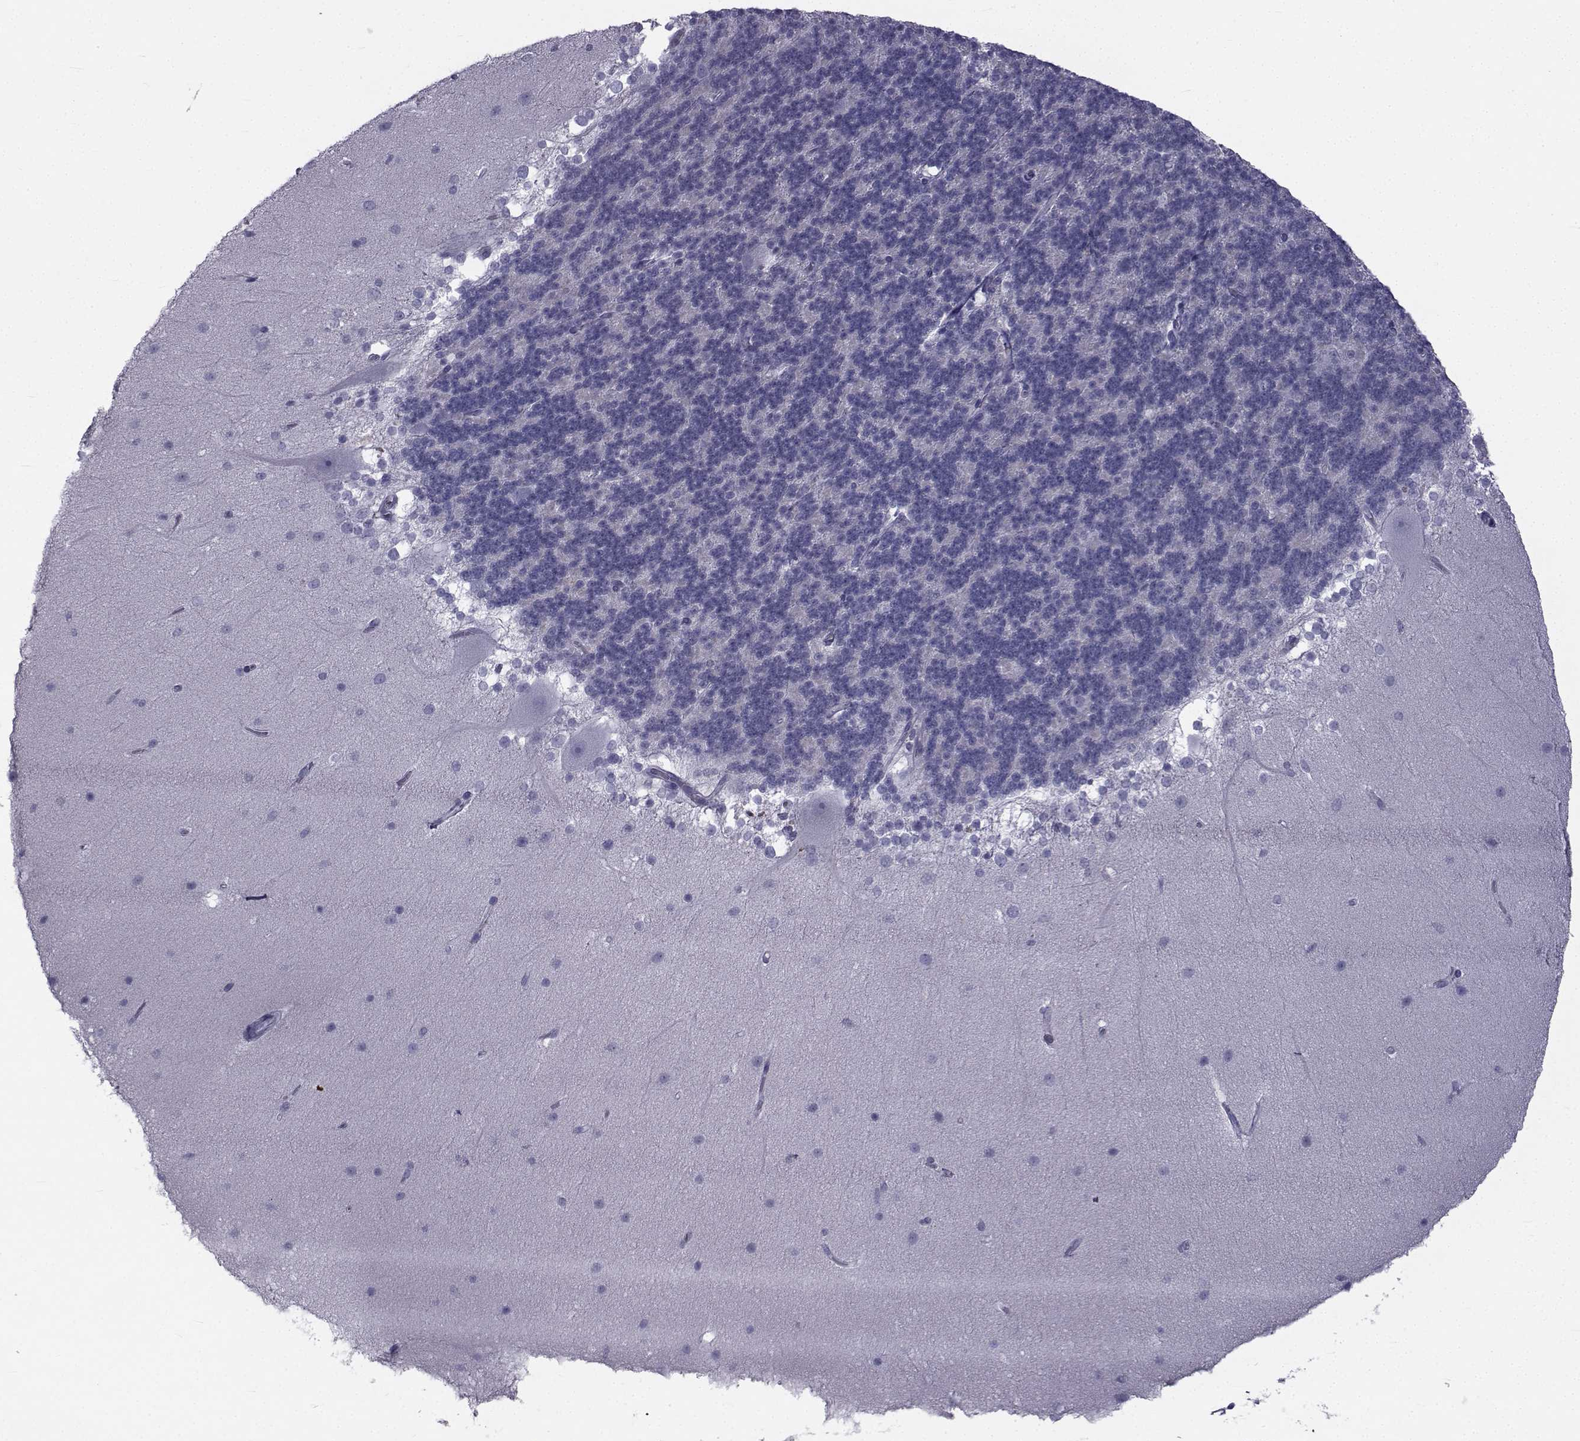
{"staining": {"intensity": "negative", "quantity": "none", "location": "none"}, "tissue": "cerebellum", "cell_type": "Cells in granular layer", "image_type": "normal", "snomed": [{"axis": "morphology", "description": "Normal tissue, NOS"}, {"axis": "topography", "description": "Cerebellum"}], "caption": "The micrograph exhibits no staining of cells in granular layer in benign cerebellum. The staining is performed using DAB brown chromogen with nuclei counter-stained in using hematoxylin.", "gene": "FDXR", "patient": {"sex": "female", "age": 19}}